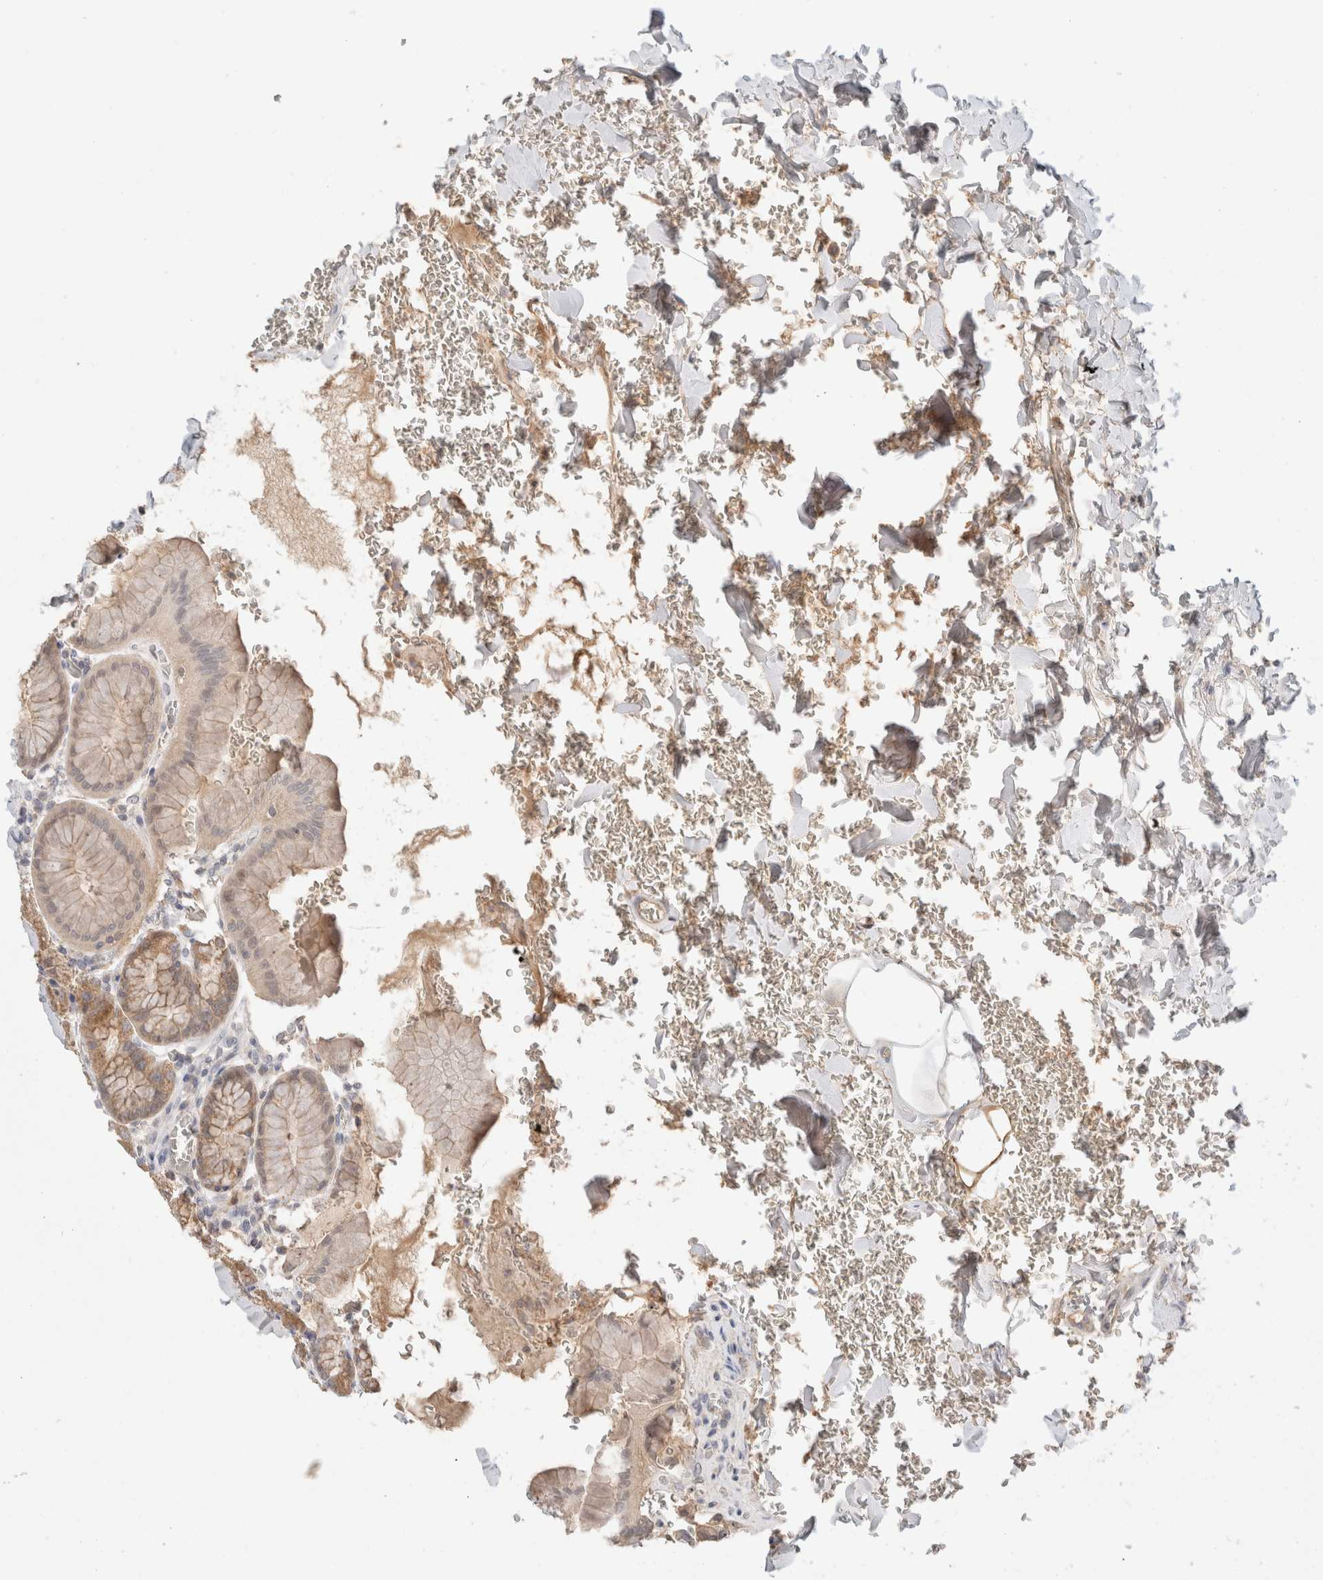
{"staining": {"intensity": "weak", "quantity": "<25%", "location": "cytoplasmic/membranous"}, "tissue": "stomach", "cell_type": "Glandular cells", "image_type": "normal", "snomed": [{"axis": "morphology", "description": "Normal tissue, NOS"}, {"axis": "topography", "description": "Stomach"}], "caption": "A histopathology image of stomach stained for a protein exhibits no brown staining in glandular cells. (DAB IHC visualized using brightfield microscopy, high magnification).", "gene": "MRM3", "patient": {"sex": "male", "age": 42}}